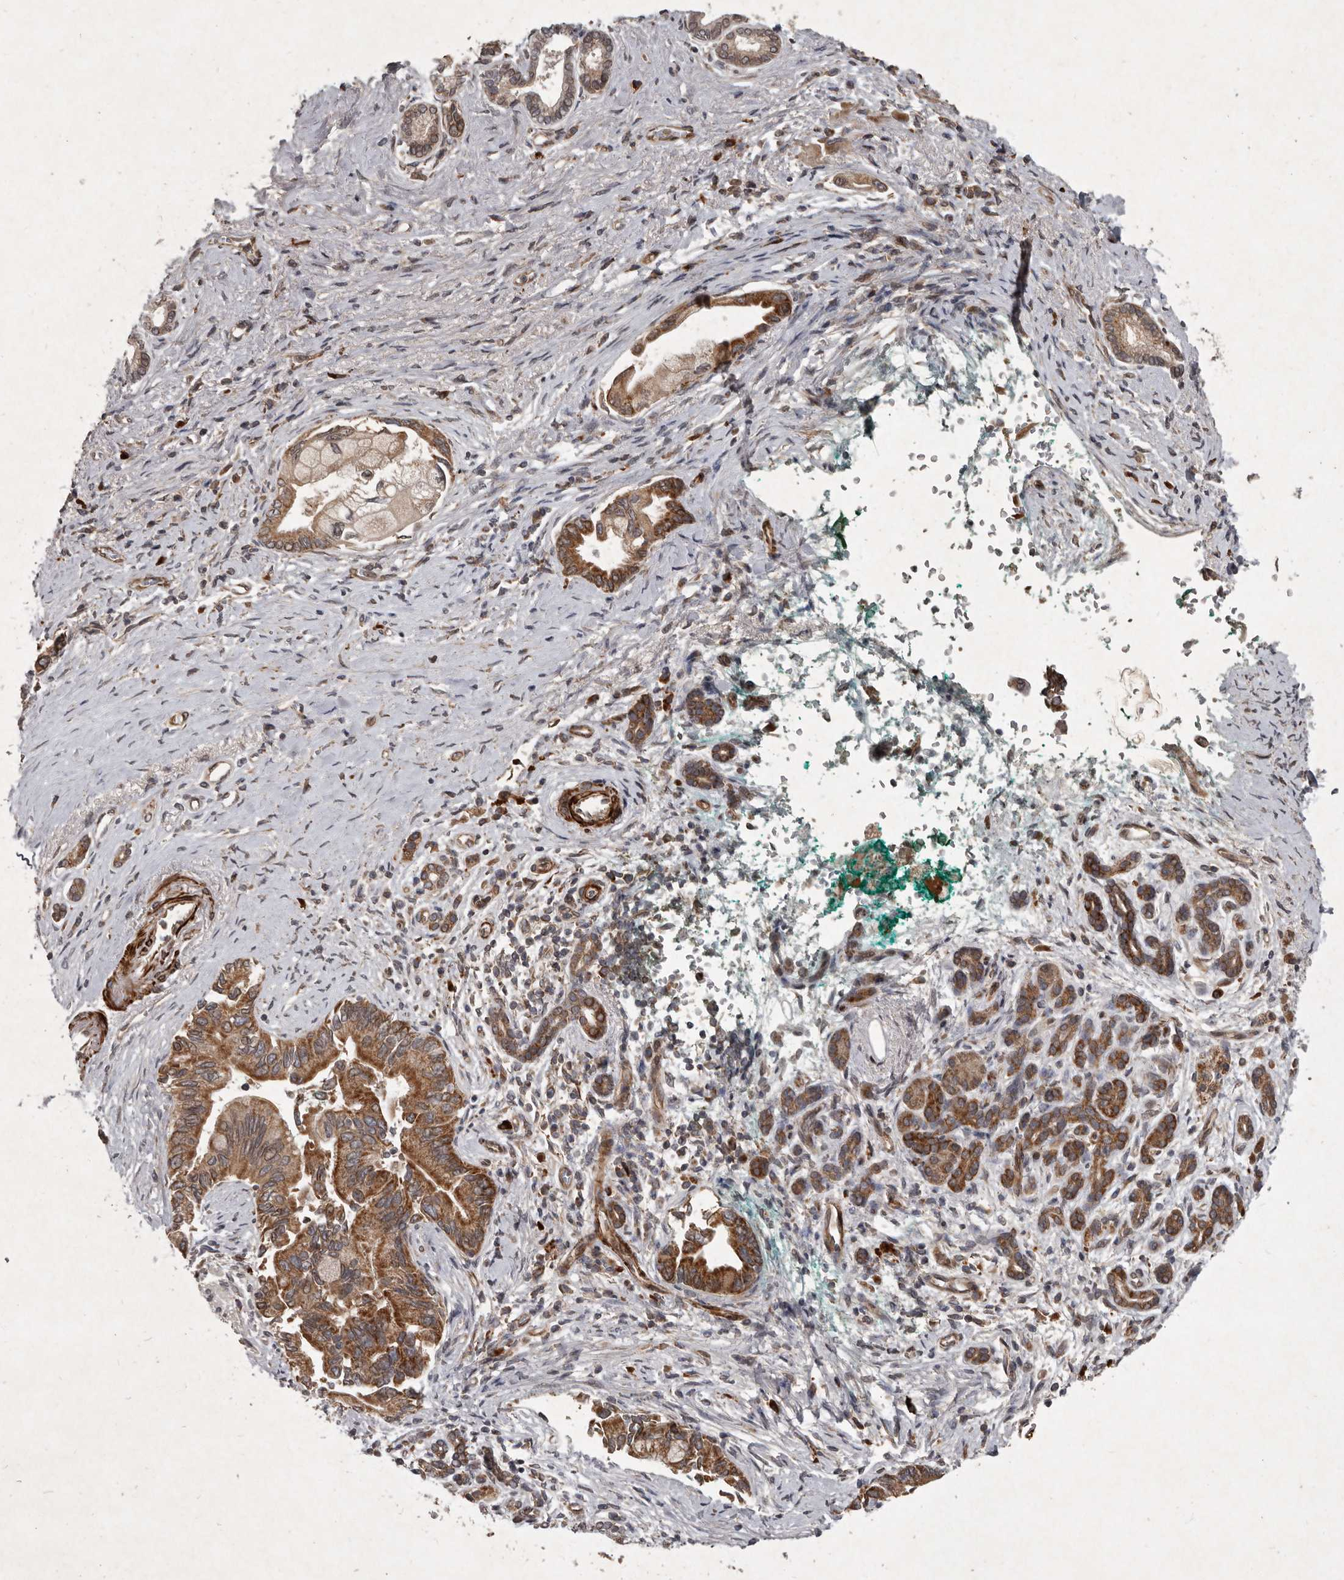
{"staining": {"intensity": "moderate", "quantity": ">75%", "location": "cytoplasmic/membranous"}, "tissue": "pancreatic cancer", "cell_type": "Tumor cells", "image_type": "cancer", "snomed": [{"axis": "morphology", "description": "Adenocarcinoma, NOS"}, {"axis": "topography", "description": "Pancreas"}], "caption": "Protein expression analysis of human adenocarcinoma (pancreatic) reveals moderate cytoplasmic/membranous expression in about >75% of tumor cells.", "gene": "MRPS15", "patient": {"sex": "male", "age": 78}}